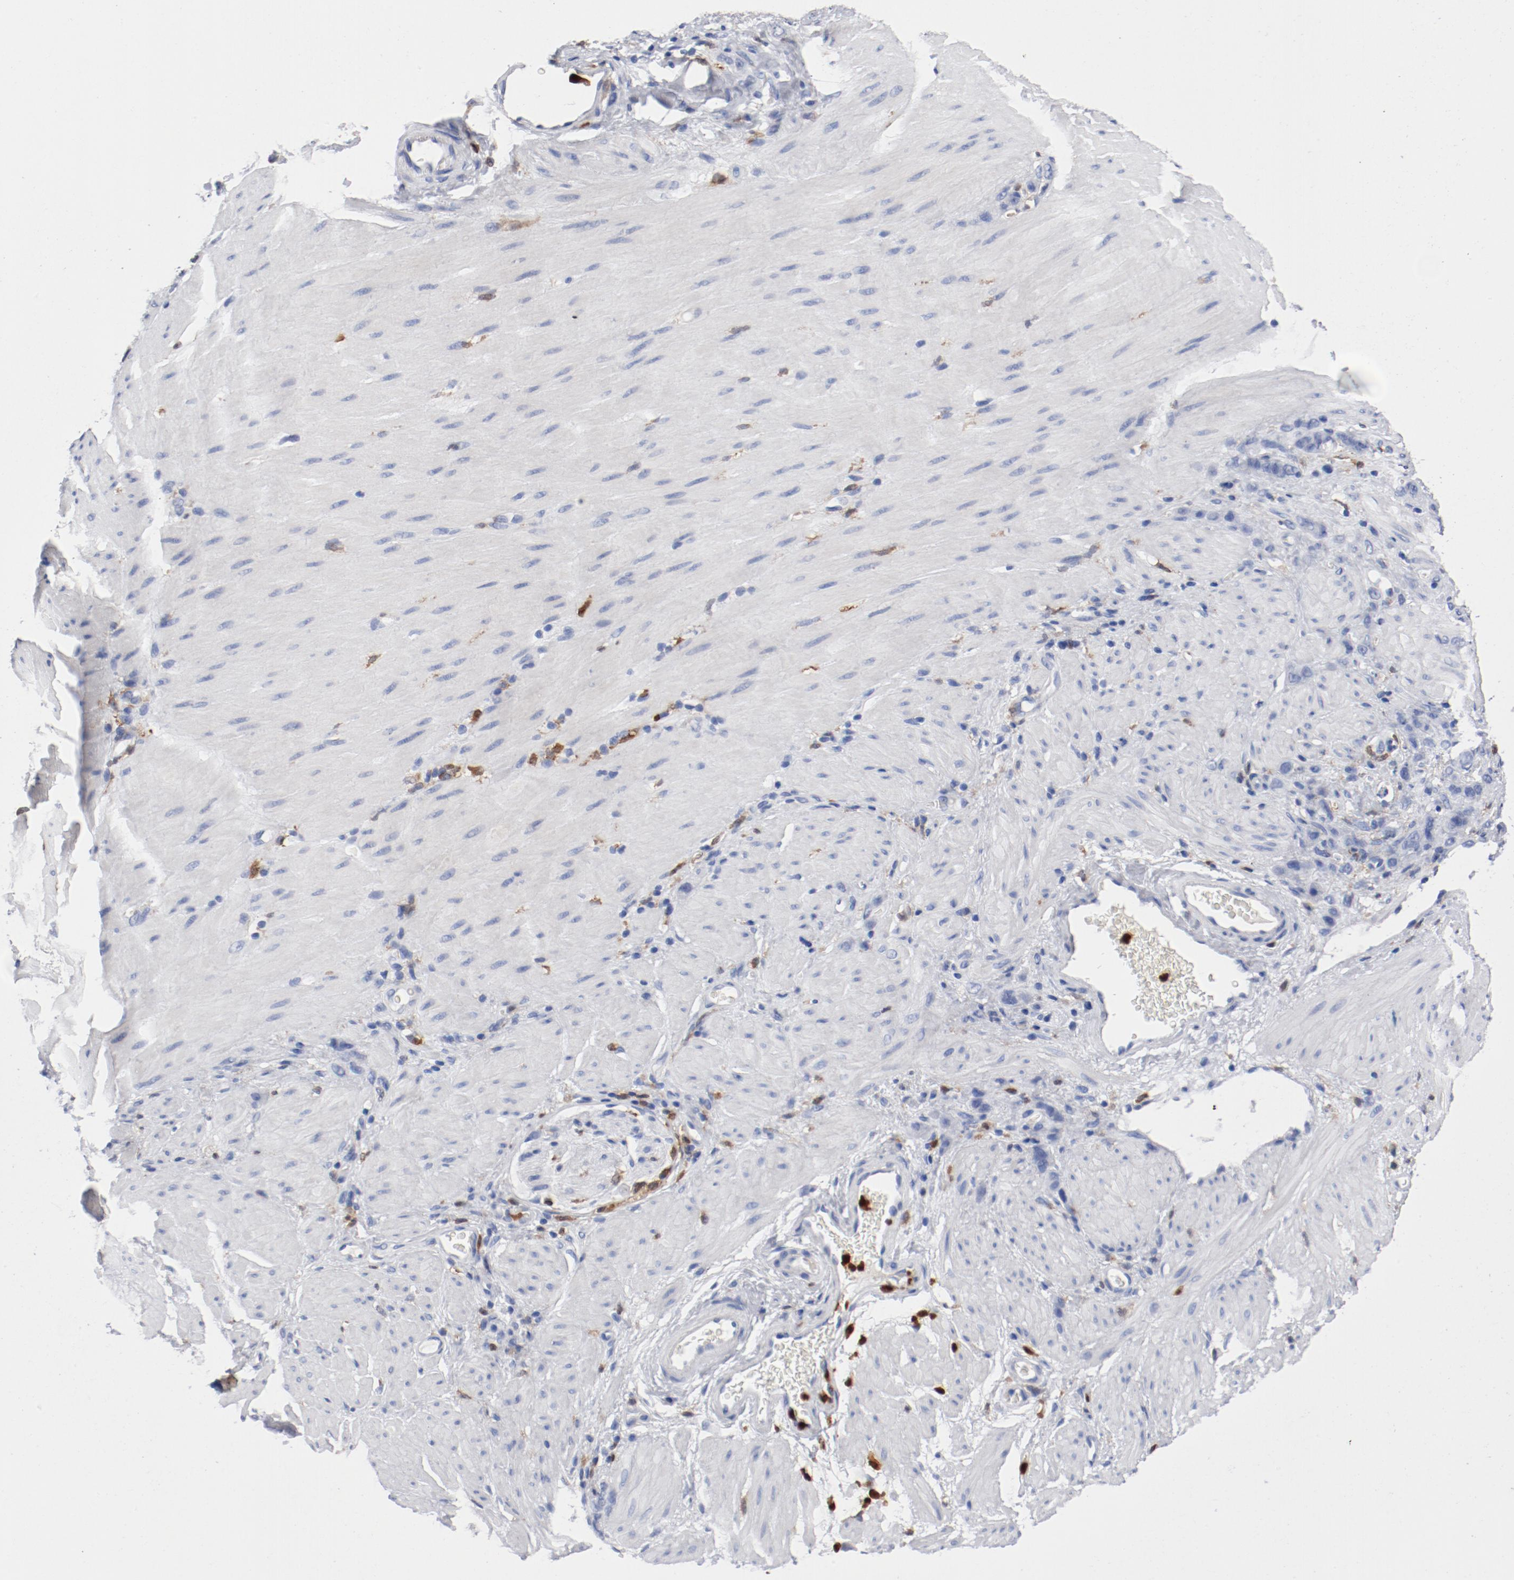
{"staining": {"intensity": "negative", "quantity": "none", "location": "none"}, "tissue": "stomach cancer", "cell_type": "Tumor cells", "image_type": "cancer", "snomed": [{"axis": "morphology", "description": "Normal tissue, NOS"}, {"axis": "morphology", "description": "Adenocarcinoma, NOS"}, {"axis": "topography", "description": "Stomach"}], "caption": "Tumor cells are negative for brown protein staining in stomach cancer. The staining was performed using DAB to visualize the protein expression in brown, while the nuclei were stained in blue with hematoxylin (Magnification: 20x).", "gene": "NCF1", "patient": {"sex": "male", "age": 82}}